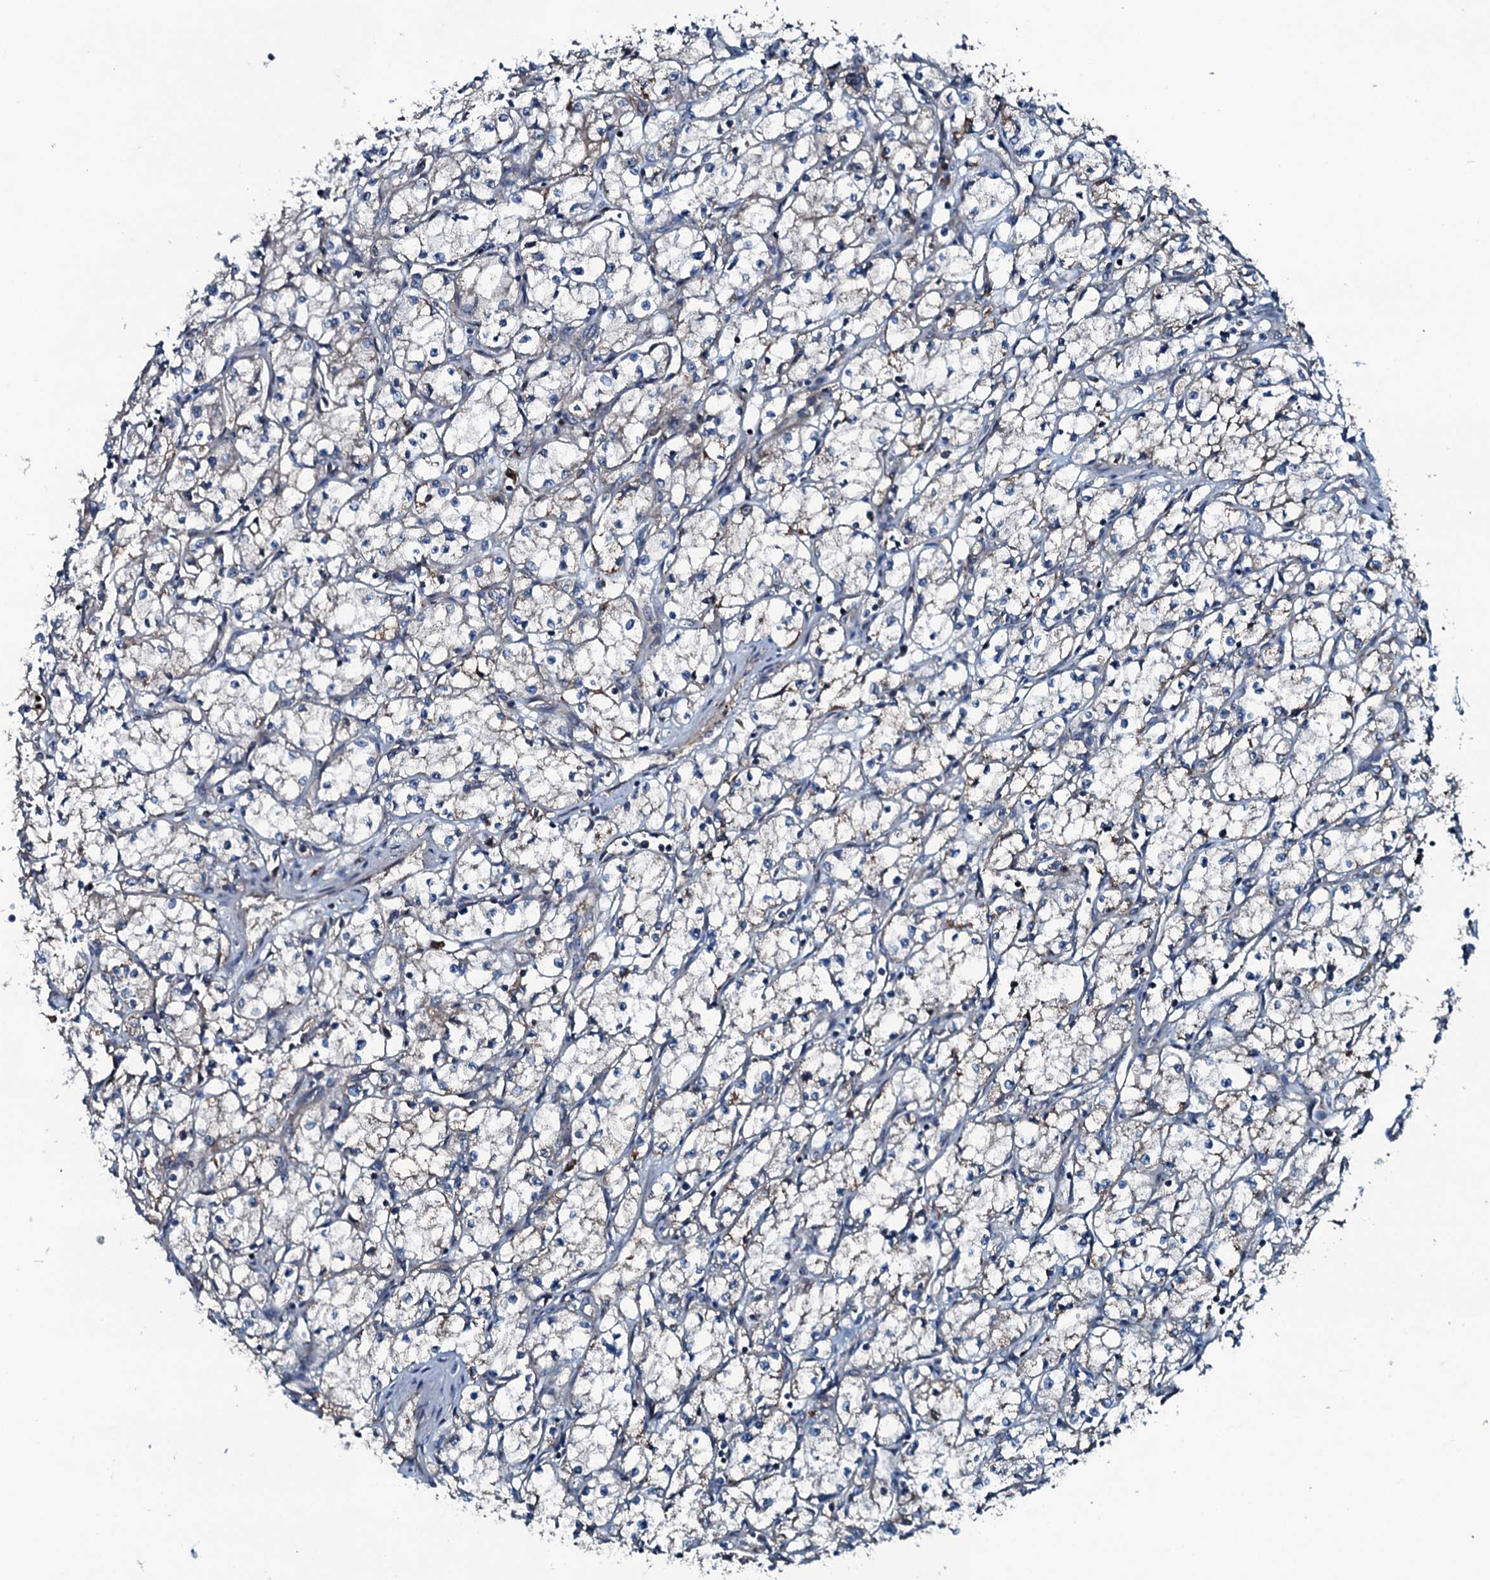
{"staining": {"intensity": "negative", "quantity": "none", "location": "none"}, "tissue": "renal cancer", "cell_type": "Tumor cells", "image_type": "cancer", "snomed": [{"axis": "morphology", "description": "Adenocarcinoma, NOS"}, {"axis": "topography", "description": "Kidney"}], "caption": "This is an immunohistochemistry (IHC) micrograph of renal cancer. There is no expression in tumor cells.", "gene": "TRIM7", "patient": {"sex": "male", "age": 59}}